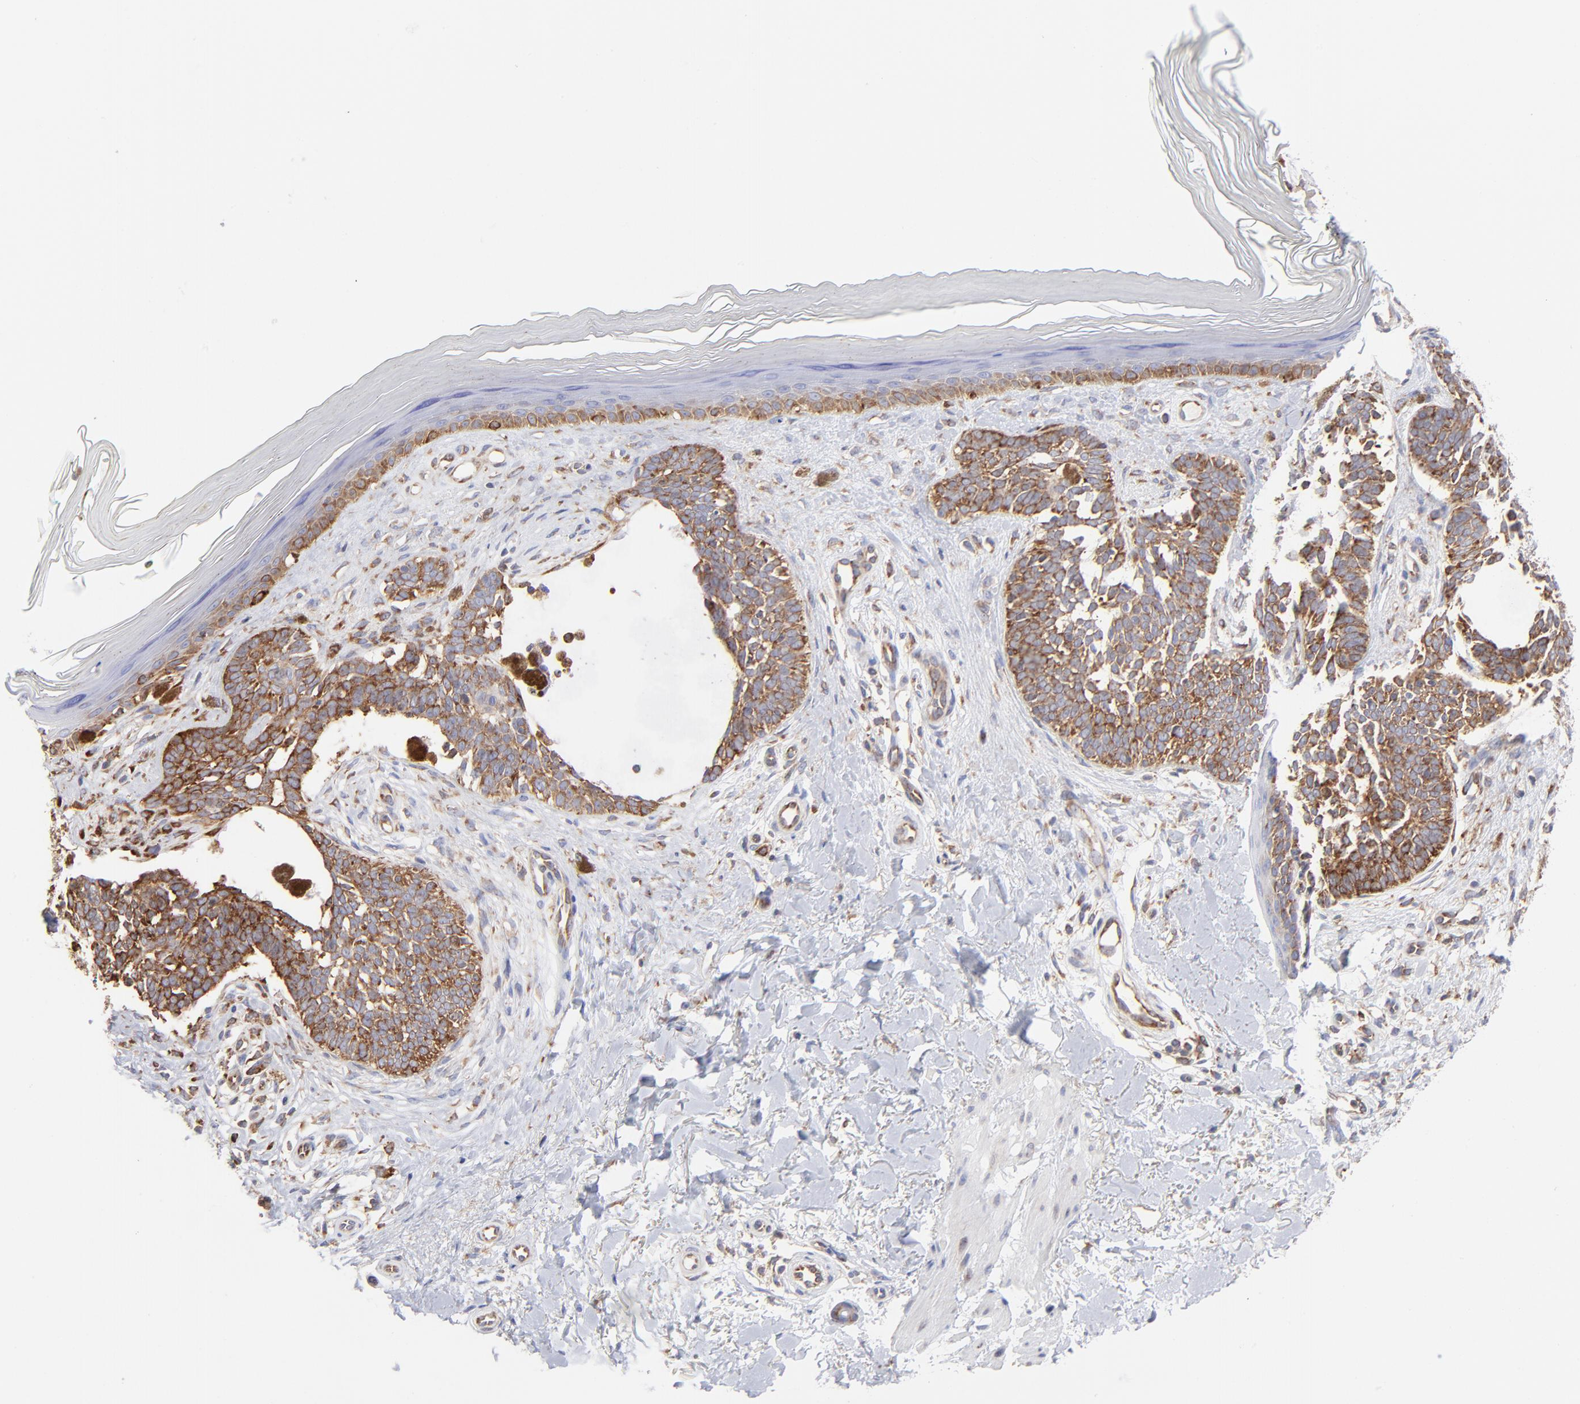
{"staining": {"intensity": "strong", "quantity": ">75%", "location": "cytoplasmic/membranous"}, "tissue": "skin cancer", "cell_type": "Tumor cells", "image_type": "cancer", "snomed": [{"axis": "morphology", "description": "Normal tissue, NOS"}, {"axis": "morphology", "description": "Basal cell carcinoma"}, {"axis": "topography", "description": "Skin"}], "caption": "Immunohistochemical staining of human skin cancer (basal cell carcinoma) displays high levels of strong cytoplasmic/membranous protein expression in approximately >75% of tumor cells.", "gene": "EIF2AK2", "patient": {"sex": "female", "age": 58}}